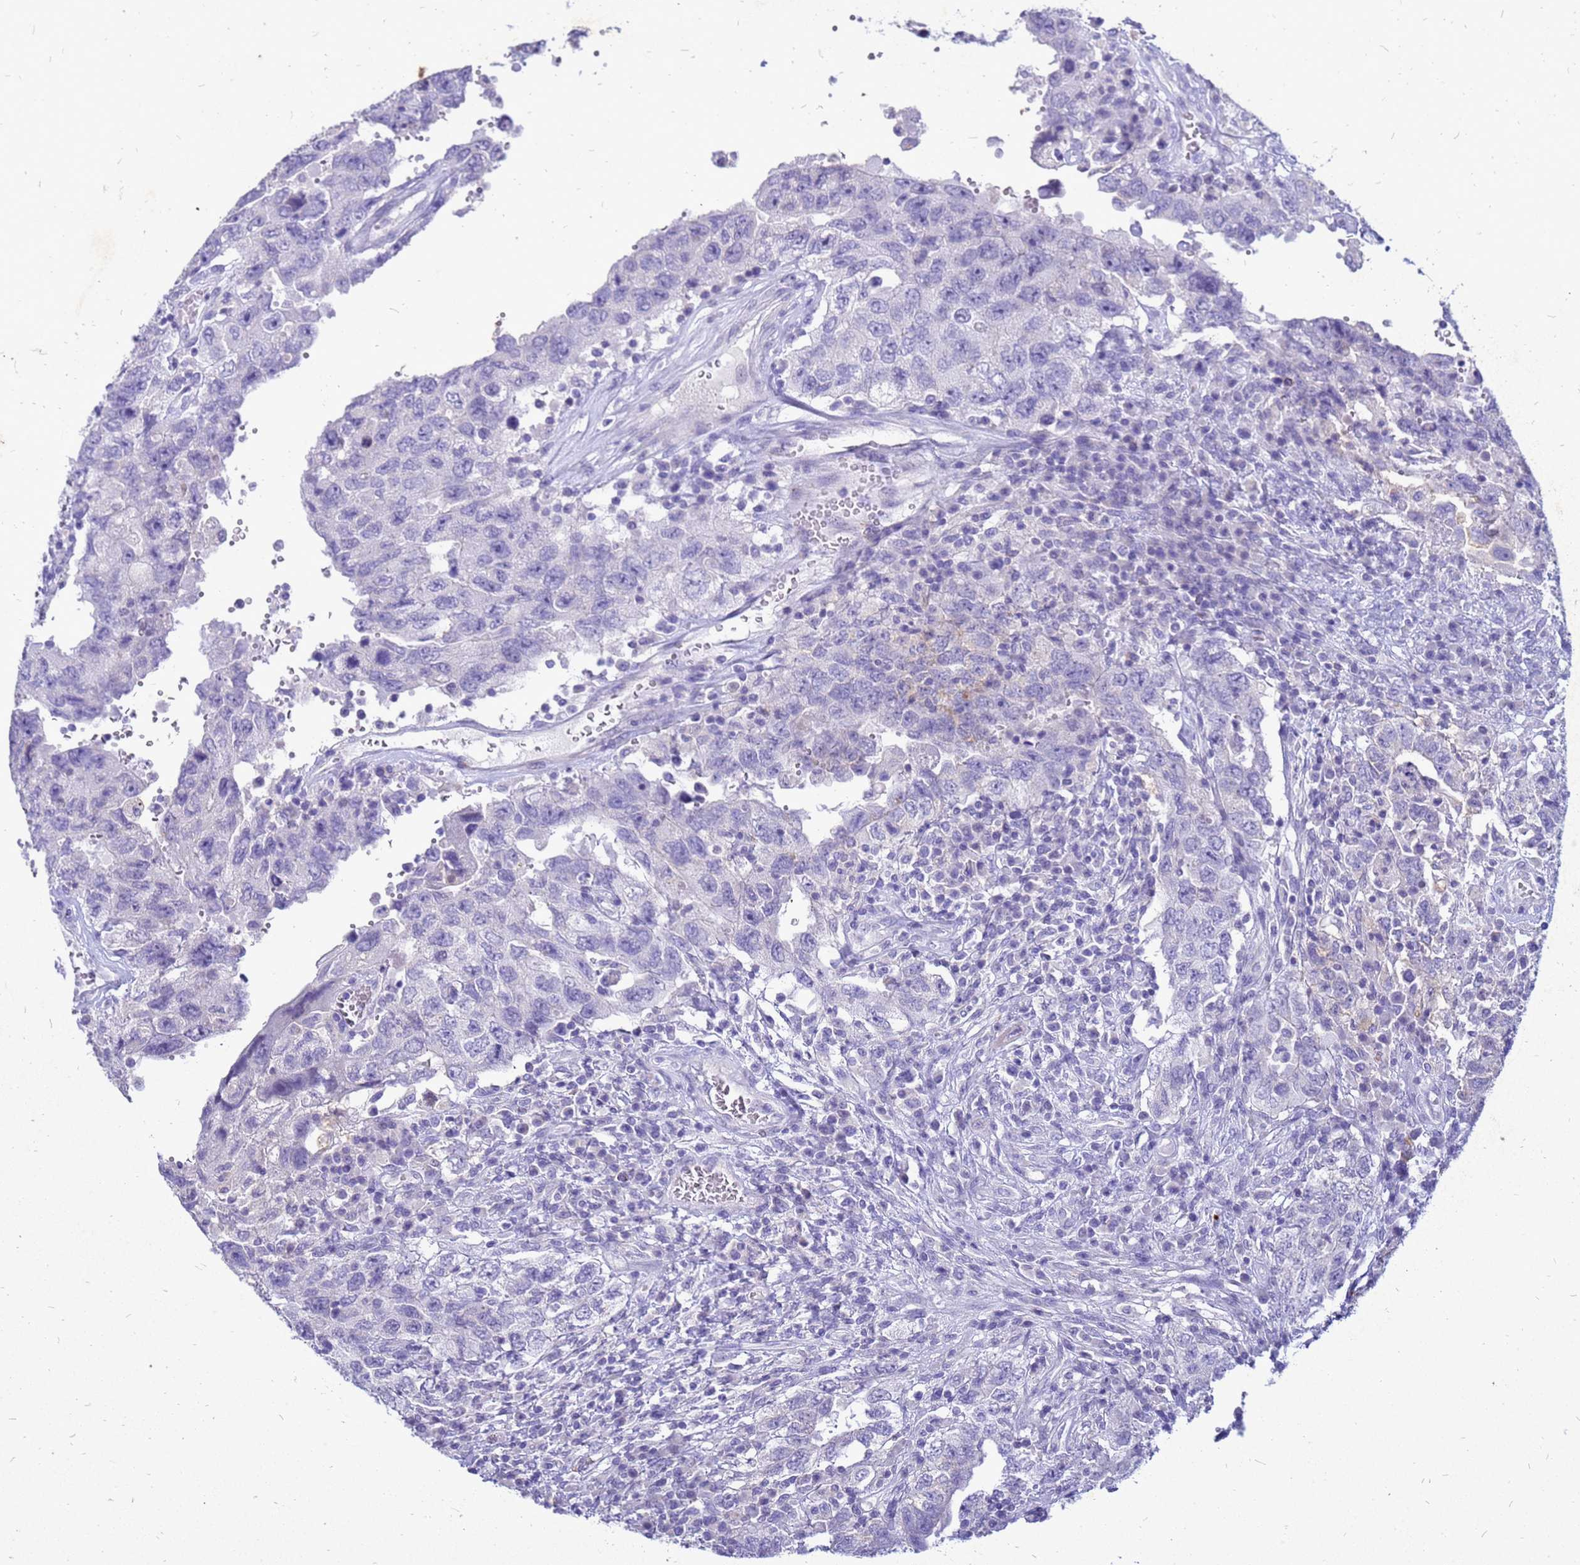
{"staining": {"intensity": "negative", "quantity": "none", "location": "none"}, "tissue": "testis cancer", "cell_type": "Tumor cells", "image_type": "cancer", "snomed": [{"axis": "morphology", "description": "Carcinoma, Embryonal, NOS"}, {"axis": "topography", "description": "Testis"}], "caption": "Embryonal carcinoma (testis) was stained to show a protein in brown. There is no significant staining in tumor cells.", "gene": "AKR1C1", "patient": {"sex": "male", "age": 26}}